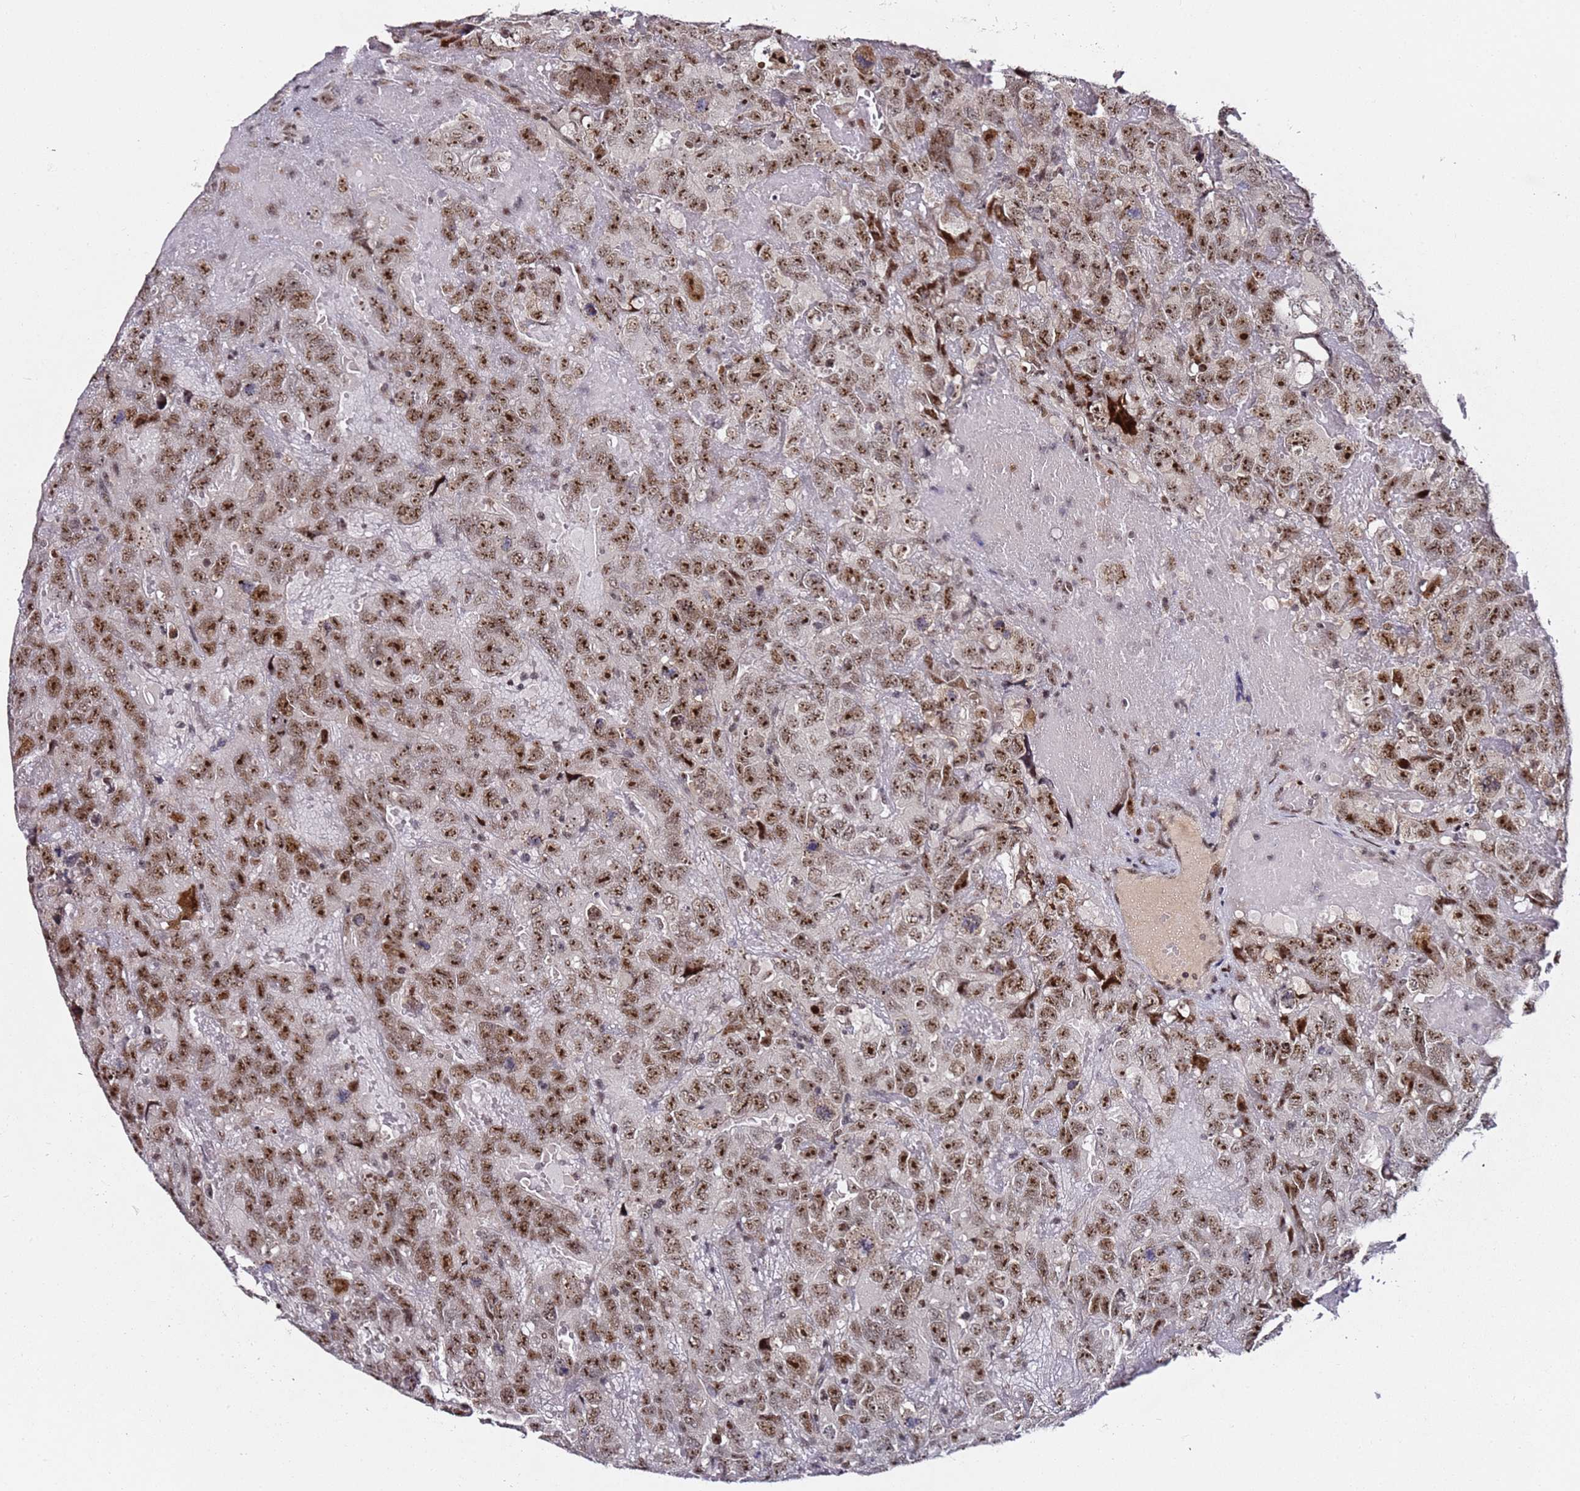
{"staining": {"intensity": "moderate", "quantity": ">75%", "location": "nuclear"}, "tissue": "testis cancer", "cell_type": "Tumor cells", "image_type": "cancer", "snomed": [{"axis": "morphology", "description": "Carcinoma, Embryonal, NOS"}, {"axis": "topography", "description": "Testis"}], "caption": "This micrograph displays immunohistochemistry (IHC) staining of human testis cancer, with medium moderate nuclear expression in about >75% of tumor cells.", "gene": "FCF1", "patient": {"sex": "male", "age": 45}}